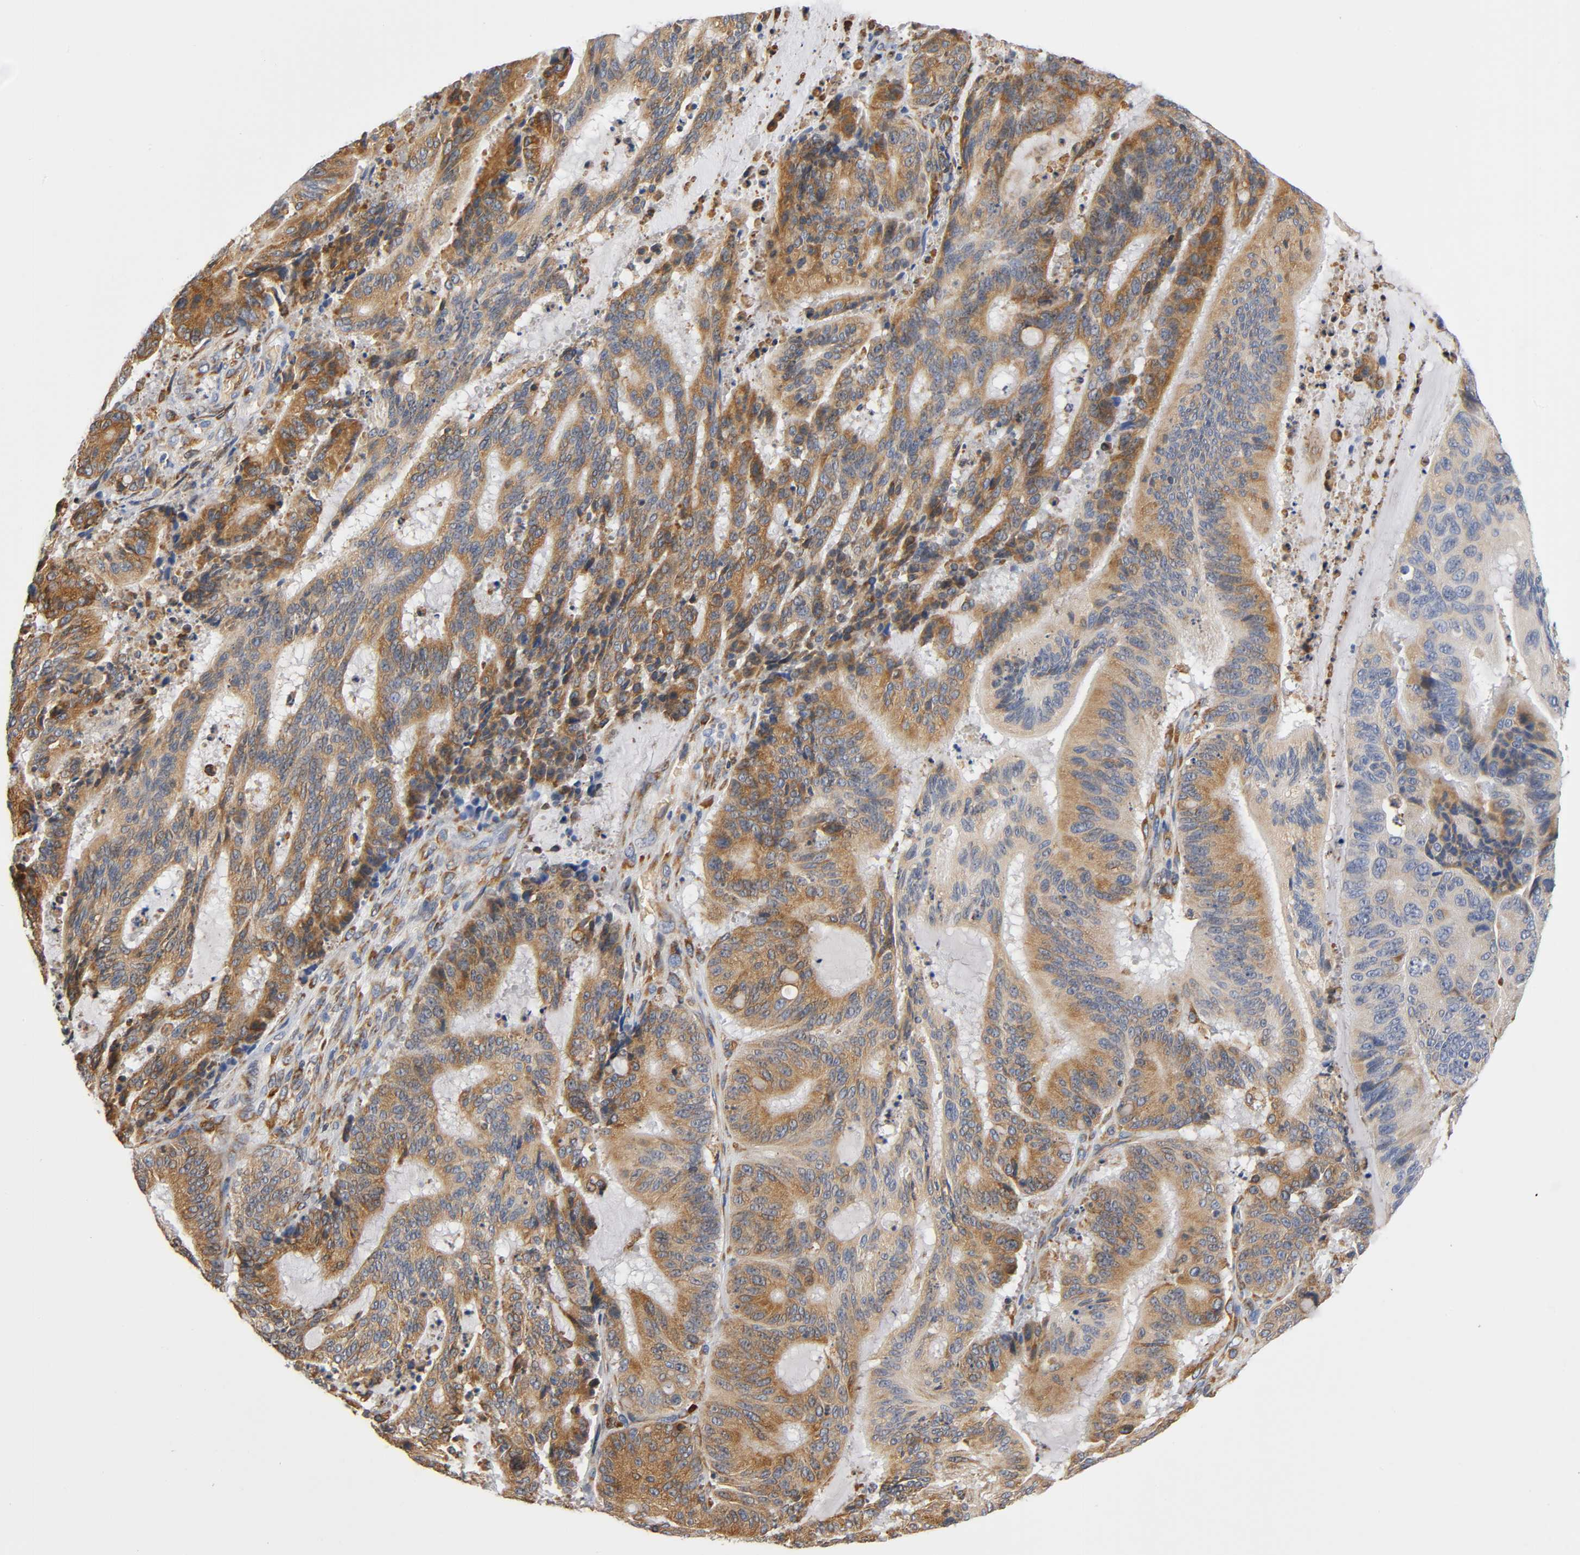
{"staining": {"intensity": "moderate", "quantity": ">75%", "location": "cytoplasmic/membranous"}, "tissue": "liver cancer", "cell_type": "Tumor cells", "image_type": "cancer", "snomed": [{"axis": "morphology", "description": "Cholangiocarcinoma"}, {"axis": "topography", "description": "Liver"}], "caption": "A histopathology image of human cholangiocarcinoma (liver) stained for a protein demonstrates moderate cytoplasmic/membranous brown staining in tumor cells.", "gene": "UCKL1", "patient": {"sex": "female", "age": 73}}